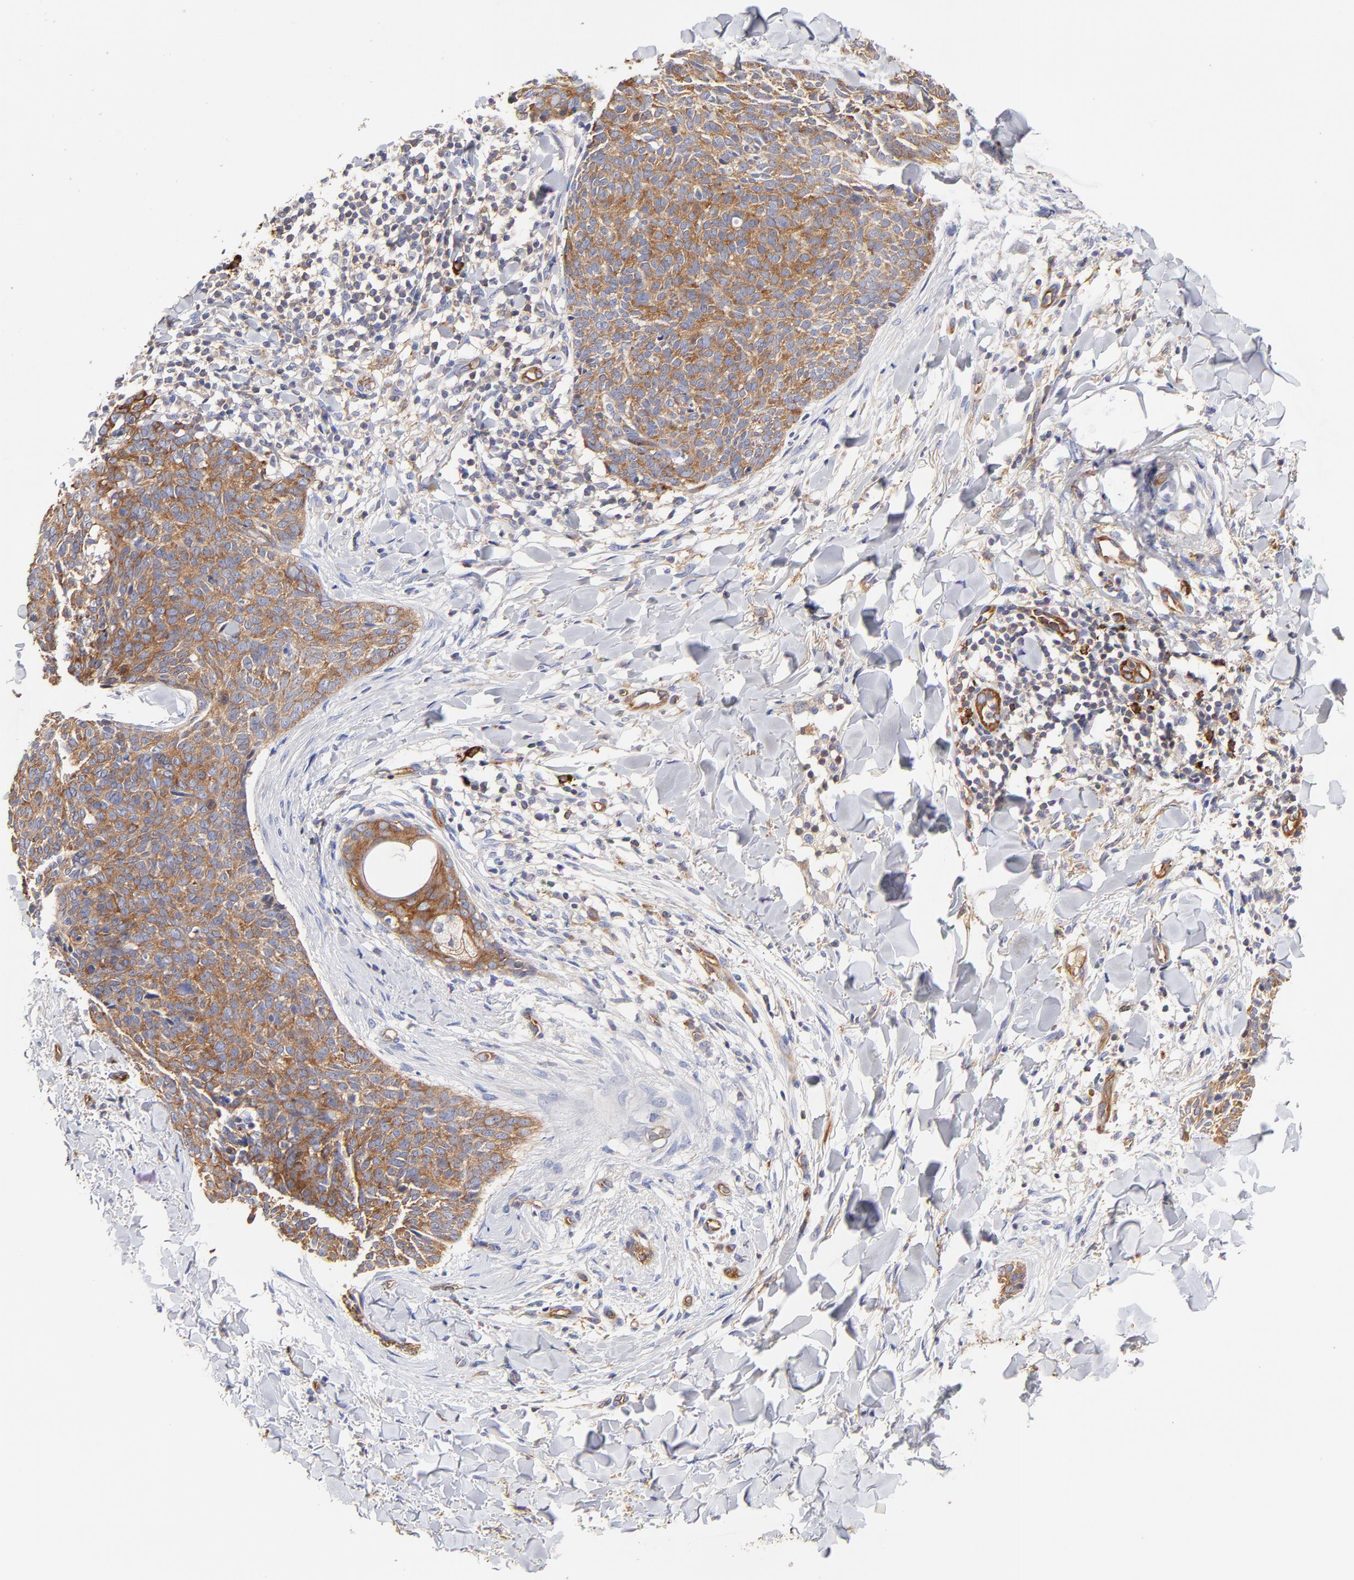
{"staining": {"intensity": "moderate", "quantity": ">75%", "location": "cytoplasmic/membranous"}, "tissue": "skin cancer", "cell_type": "Tumor cells", "image_type": "cancer", "snomed": [{"axis": "morphology", "description": "Normal tissue, NOS"}, {"axis": "morphology", "description": "Basal cell carcinoma"}, {"axis": "topography", "description": "Skin"}], "caption": "Basal cell carcinoma (skin) stained for a protein (brown) displays moderate cytoplasmic/membranous positive positivity in approximately >75% of tumor cells.", "gene": "CD2AP", "patient": {"sex": "female", "age": 57}}